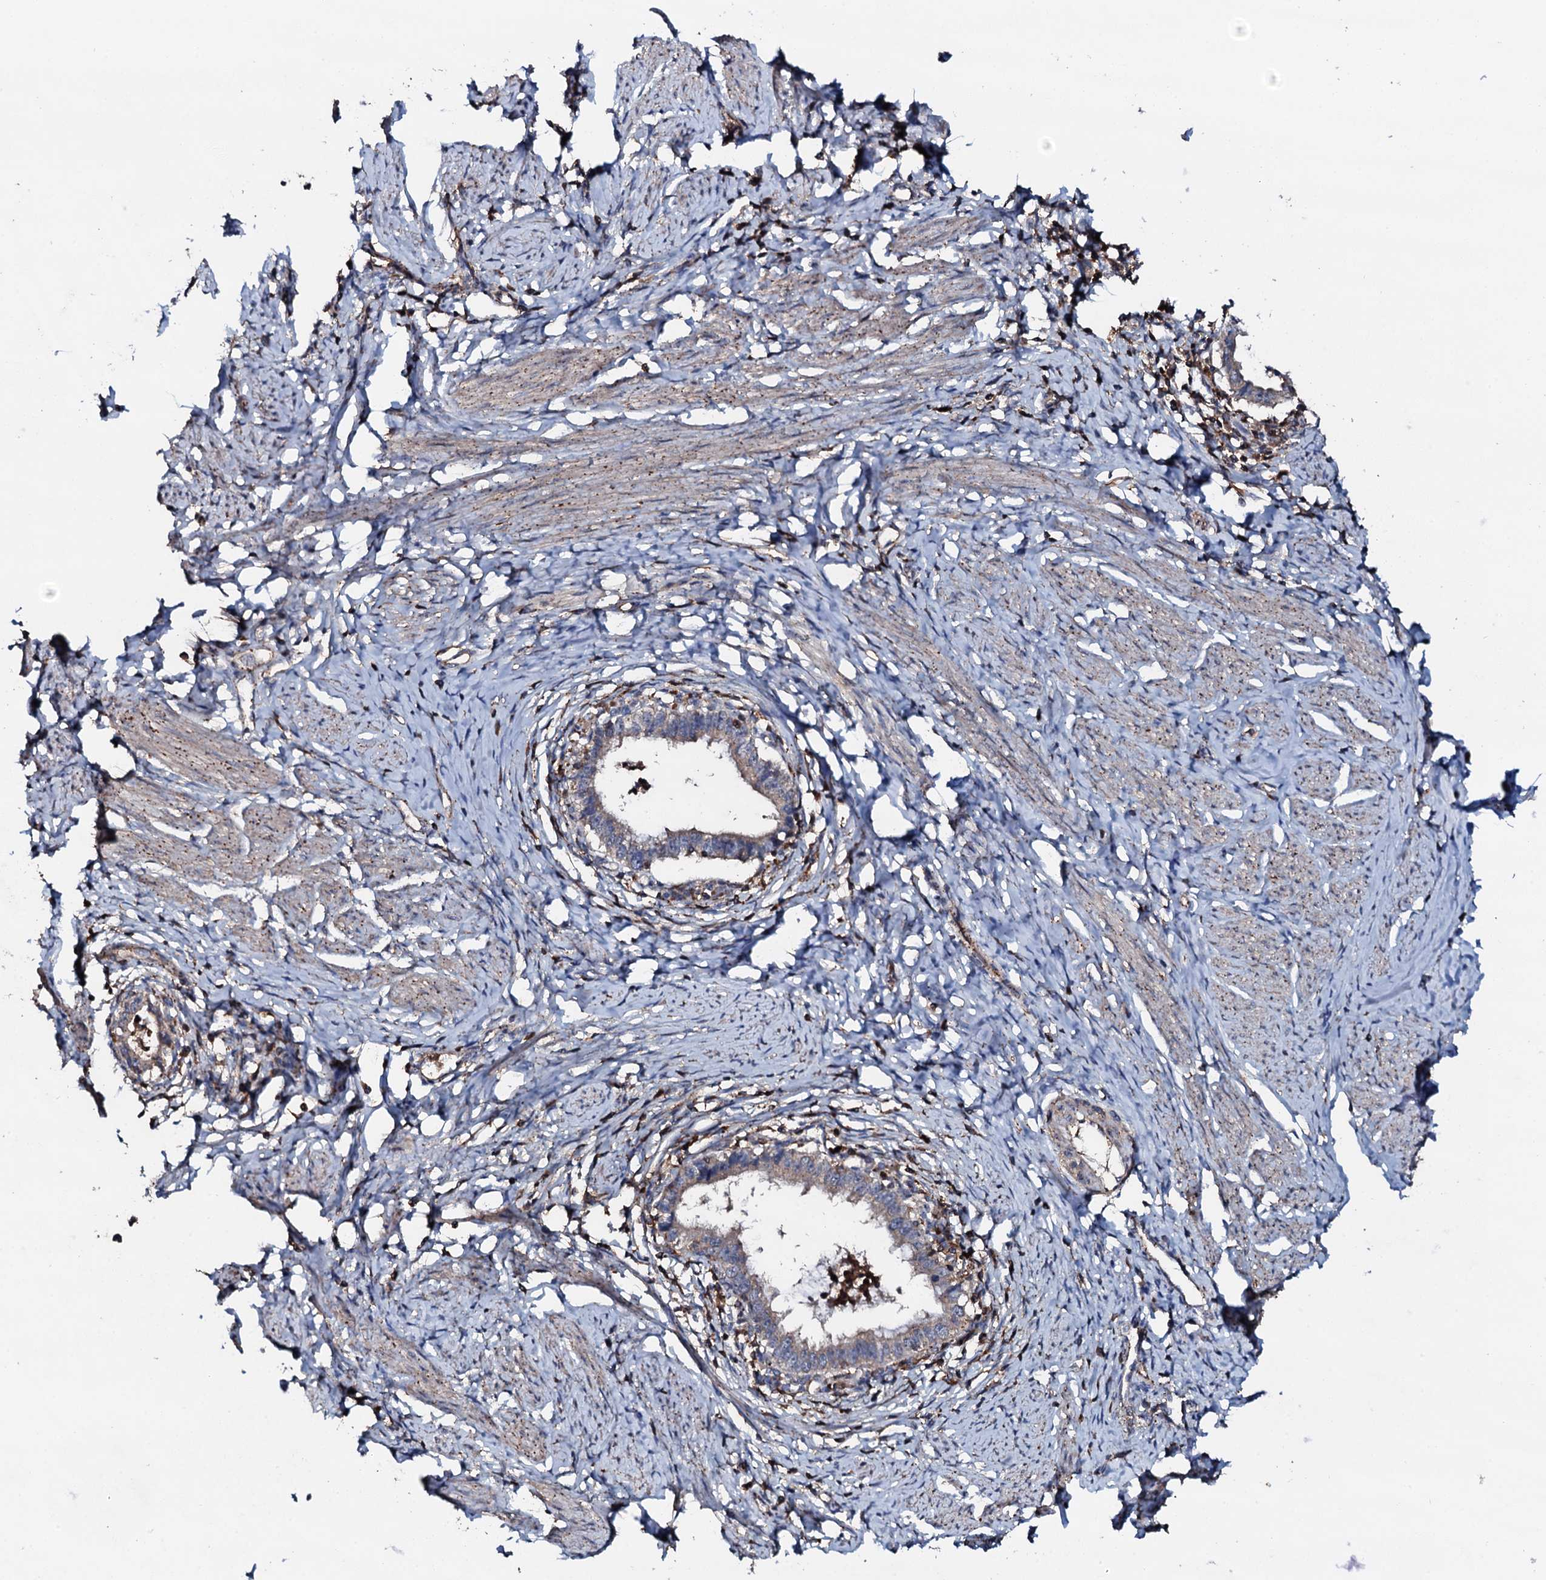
{"staining": {"intensity": "weak", "quantity": "25%-75%", "location": "cytoplasmic/membranous"}, "tissue": "cervical cancer", "cell_type": "Tumor cells", "image_type": "cancer", "snomed": [{"axis": "morphology", "description": "Adenocarcinoma, NOS"}, {"axis": "topography", "description": "Cervix"}], "caption": "Weak cytoplasmic/membranous positivity is seen in approximately 25%-75% of tumor cells in cervical cancer.", "gene": "GRK2", "patient": {"sex": "female", "age": 36}}